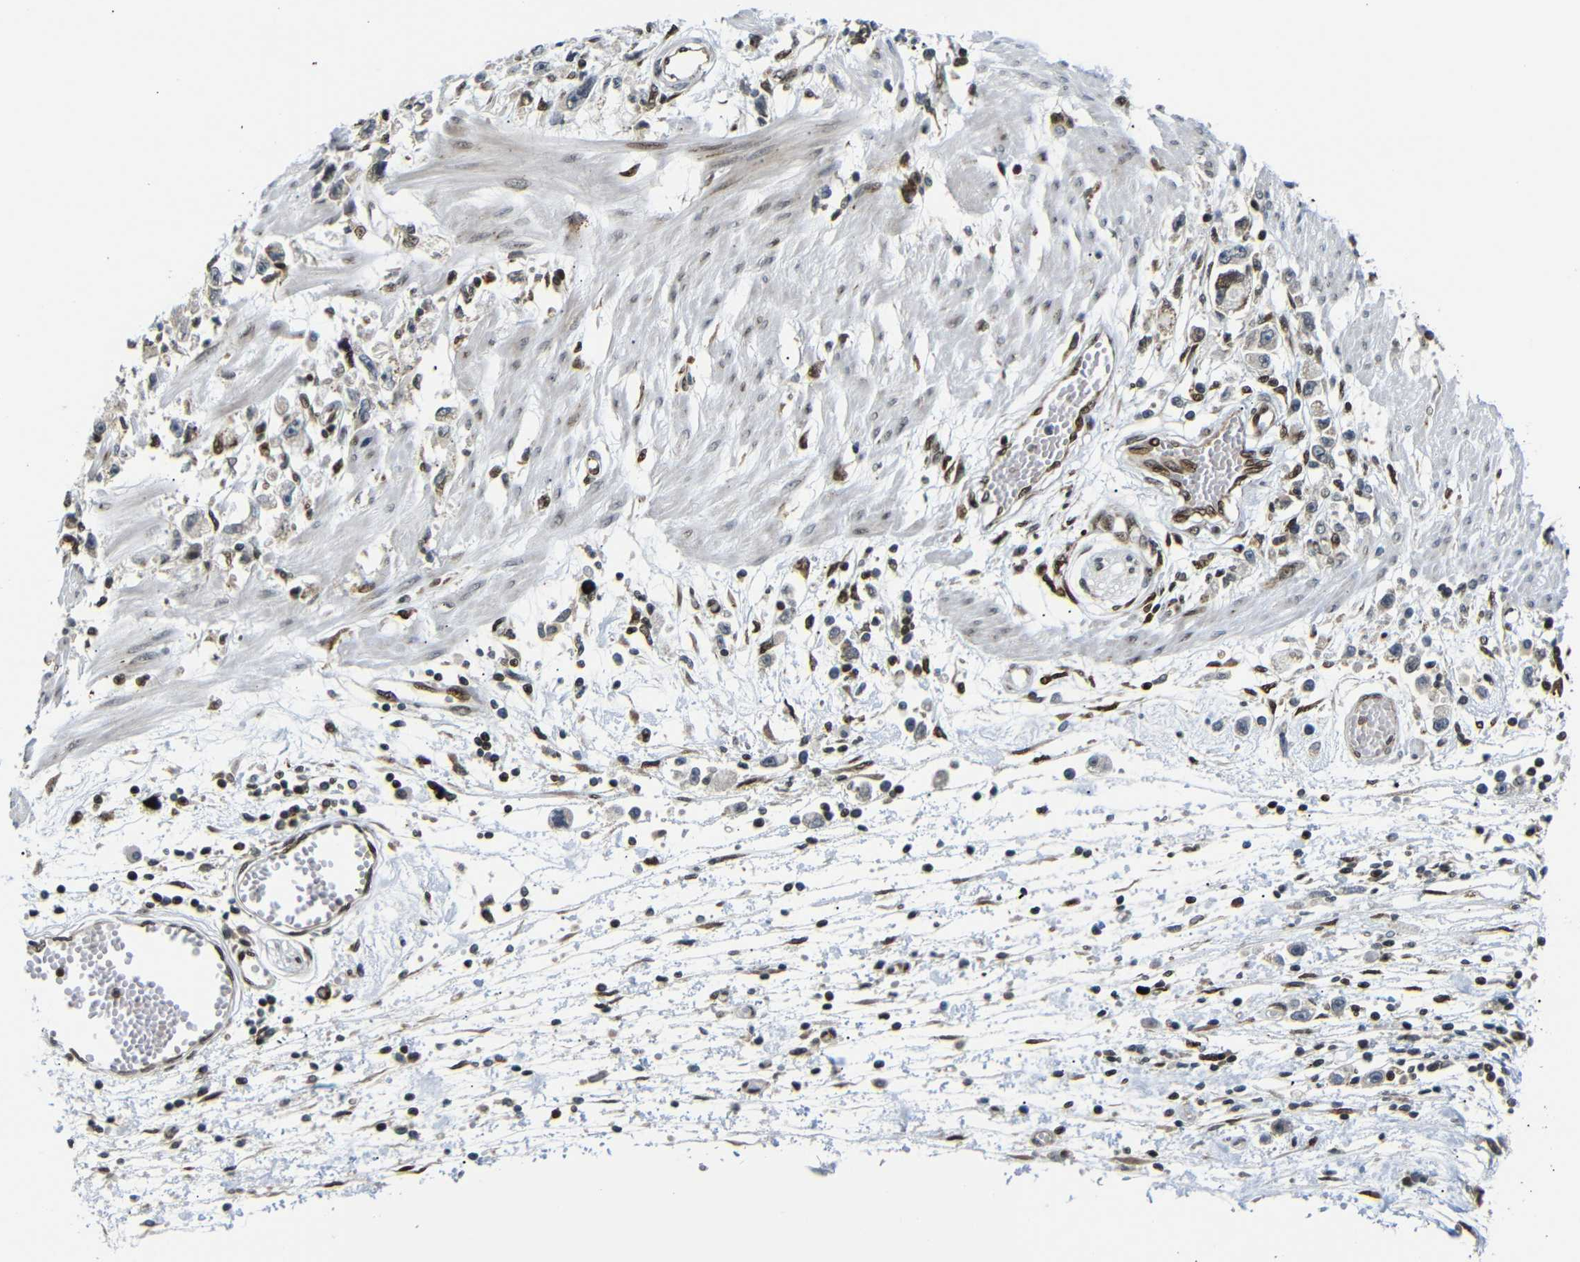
{"staining": {"intensity": "negative", "quantity": "none", "location": "none"}, "tissue": "stomach cancer", "cell_type": "Tumor cells", "image_type": "cancer", "snomed": [{"axis": "morphology", "description": "Adenocarcinoma, NOS"}, {"axis": "topography", "description": "Stomach"}], "caption": "Immunohistochemistry (IHC) micrograph of neoplastic tissue: human stomach adenocarcinoma stained with DAB demonstrates no significant protein staining in tumor cells.", "gene": "SPCS2", "patient": {"sex": "female", "age": 59}}